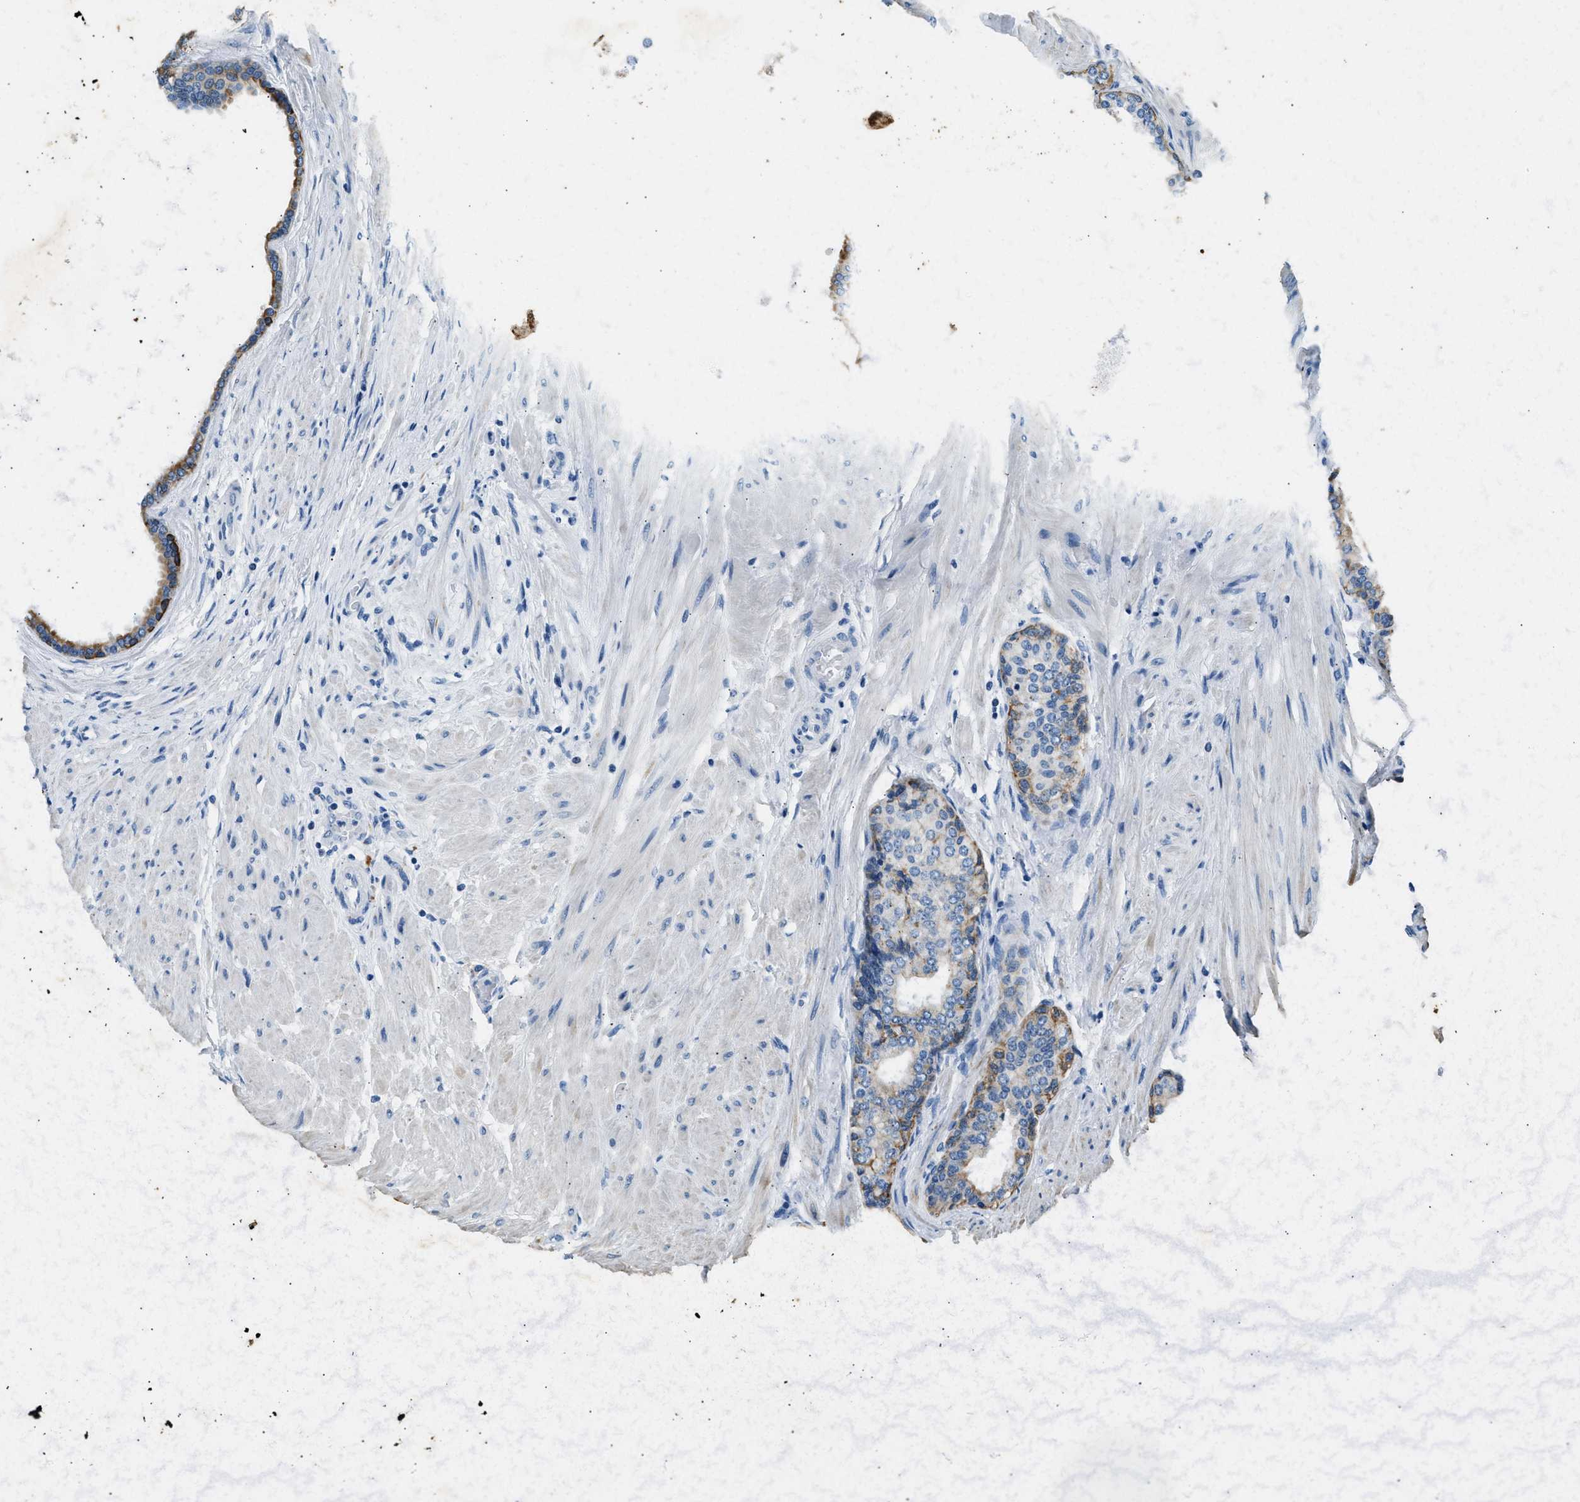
{"staining": {"intensity": "moderate", "quantity": "<25%", "location": "cytoplasmic/membranous"}, "tissue": "prostate cancer", "cell_type": "Tumor cells", "image_type": "cancer", "snomed": [{"axis": "morphology", "description": "Adenocarcinoma, Low grade"}, {"axis": "topography", "description": "Prostate"}], "caption": "Immunohistochemical staining of human prostate cancer exhibits low levels of moderate cytoplasmic/membranous protein positivity in approximately <25% of tumor cells.", "gene": "CFAP20", "patient": {"sex": "male", "age": 57}}